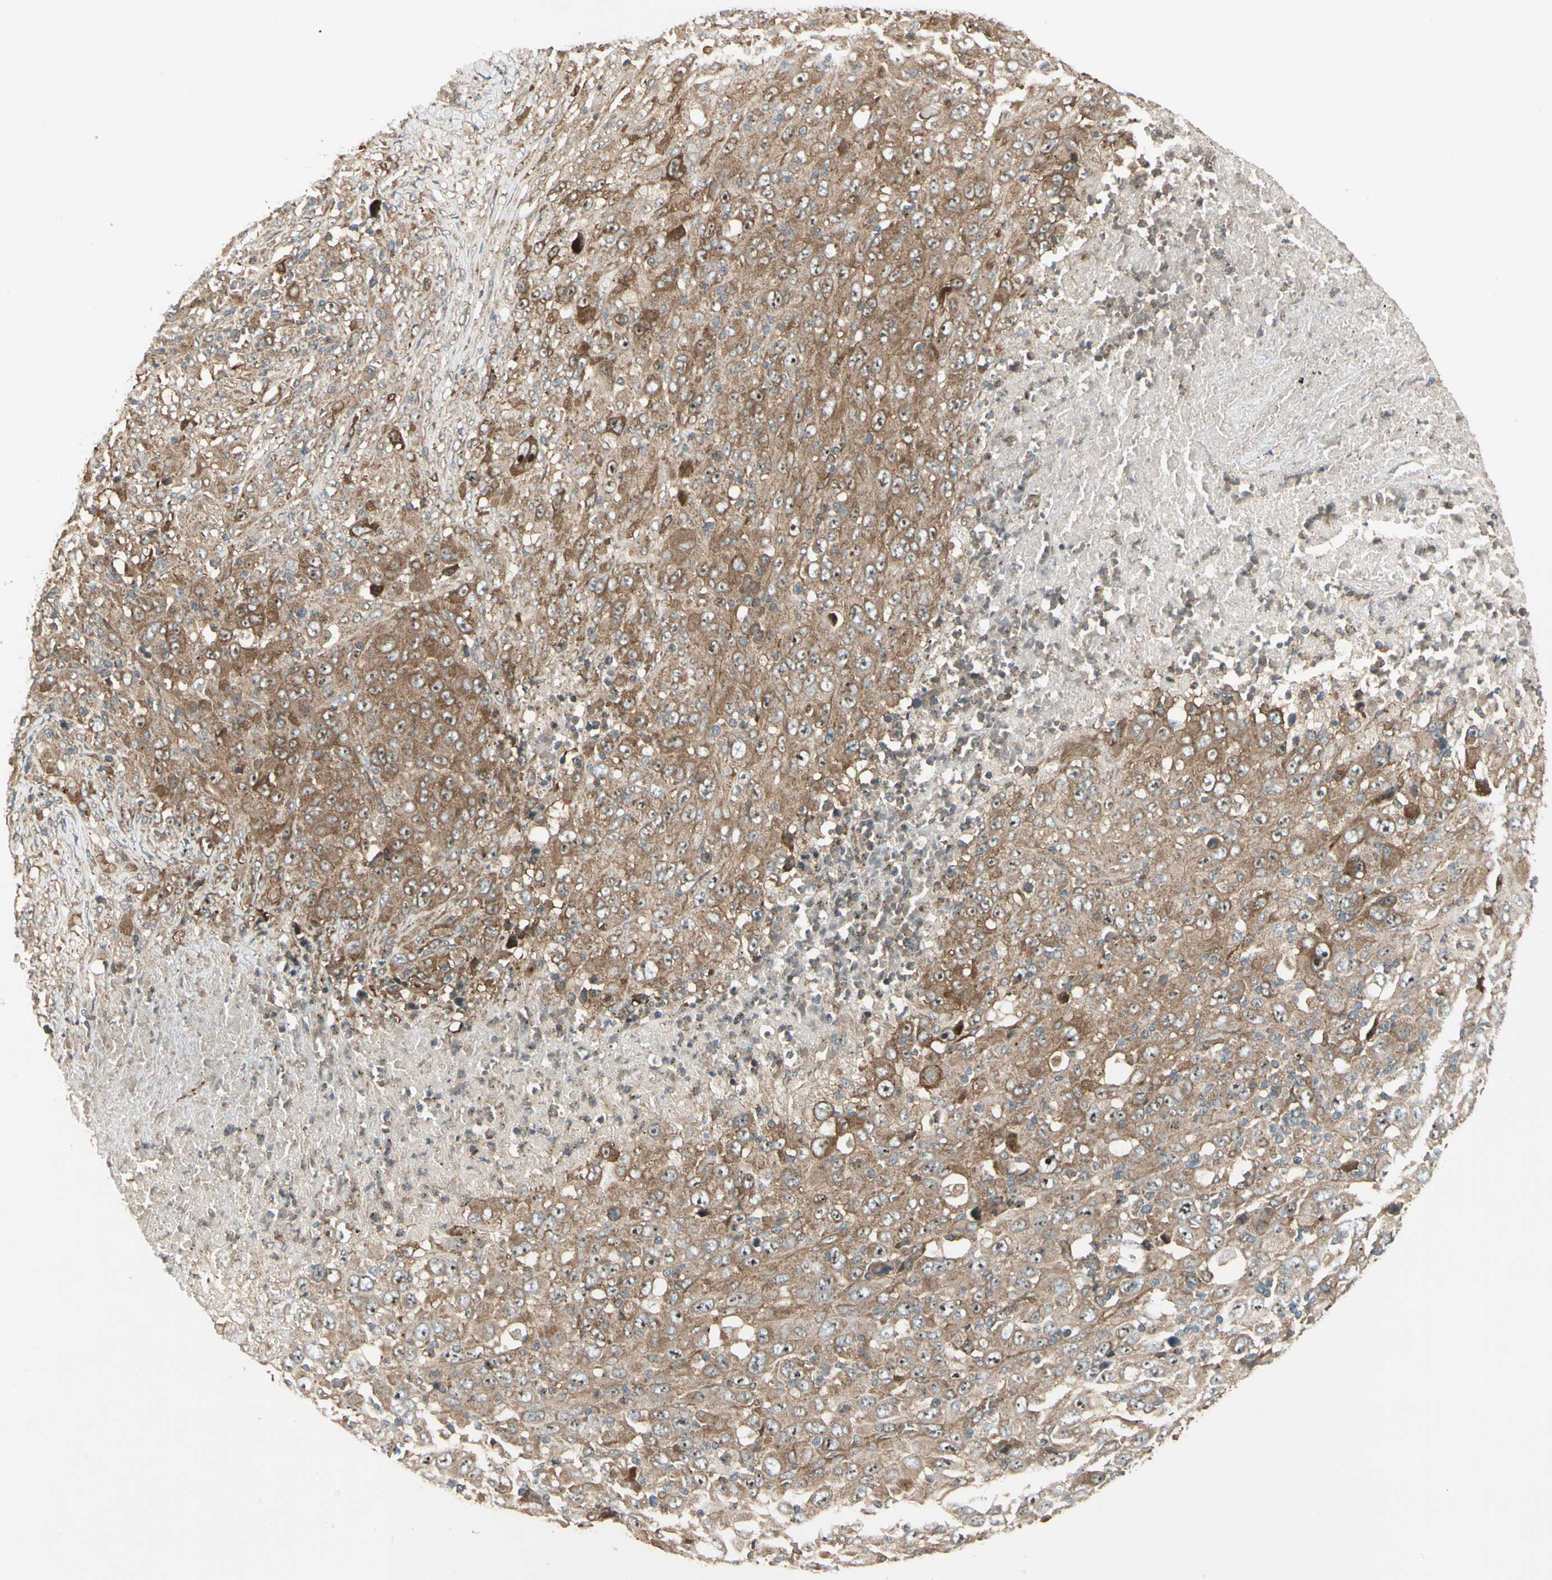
{"staining": {"intensity": "moderate", "quantity": ">75%", "location": "cytoplasmic/membranous"}, "tissue": "melanoma", "cell_type": "Tumor cells", "image_type": "cancer", "snomed": [{"axis": "morphology", "description": "Malignant melanoma, Metastatic site"}, {"axis": "topography", "description": "Skin"}], "caption": "IHC of malignant melanoma (metastatic site) shows medium levels of moderate cytoplasmic/membranous staining in about >75% of tumor cells. The protein is stained brown, and the nuclei are stained in blue (DAB (3,3'-diaminobenzidine) IHC with brightfield microscopy, high magnification).", "gene": "FKBP15", "patient": {"sex": "female", "age": 56}}